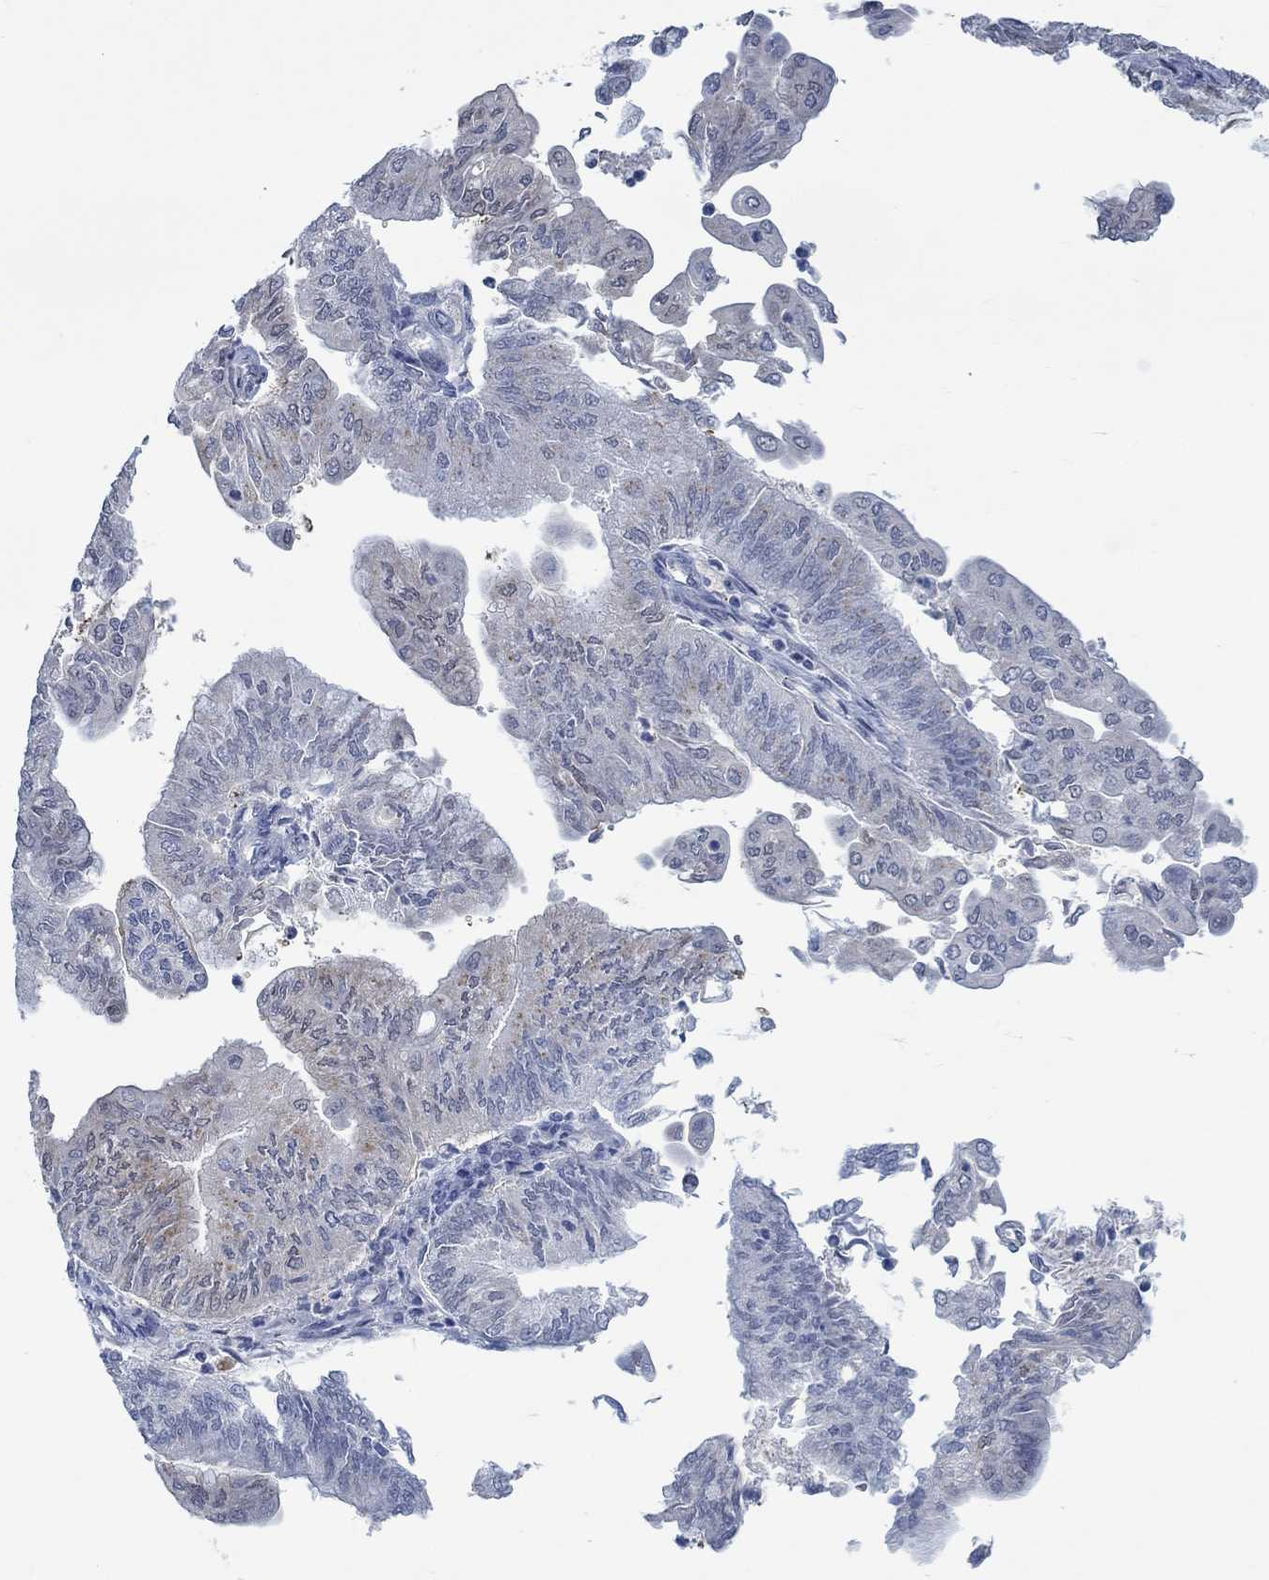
{"staining": {"intensity": "strong", "quantity": "<25%", "location": "cytoplasmic/membranous"}, "tissue": "endometrial cancer", "cell_type": "Tumor cells", "image_type": "cancer", "snomed": [{"axis": "morphology", "description": "Adenocarcinoma, NOS"}, {"axis": "topography", "description": "Endometrium"}], "caption": "DAB (3,3'-diaminobenzidine) immunohistochemical staining of endometrial cancer reveals strong cytoplasmic/membranous protein expression in about <25% of tumor cells. Using DAB (brown) and hematoxylin (blue) stains, captured at high magnification using brightfield microscopy.", "gene": "TEKT4", "patient": {"sex": "female", "age": 59}}